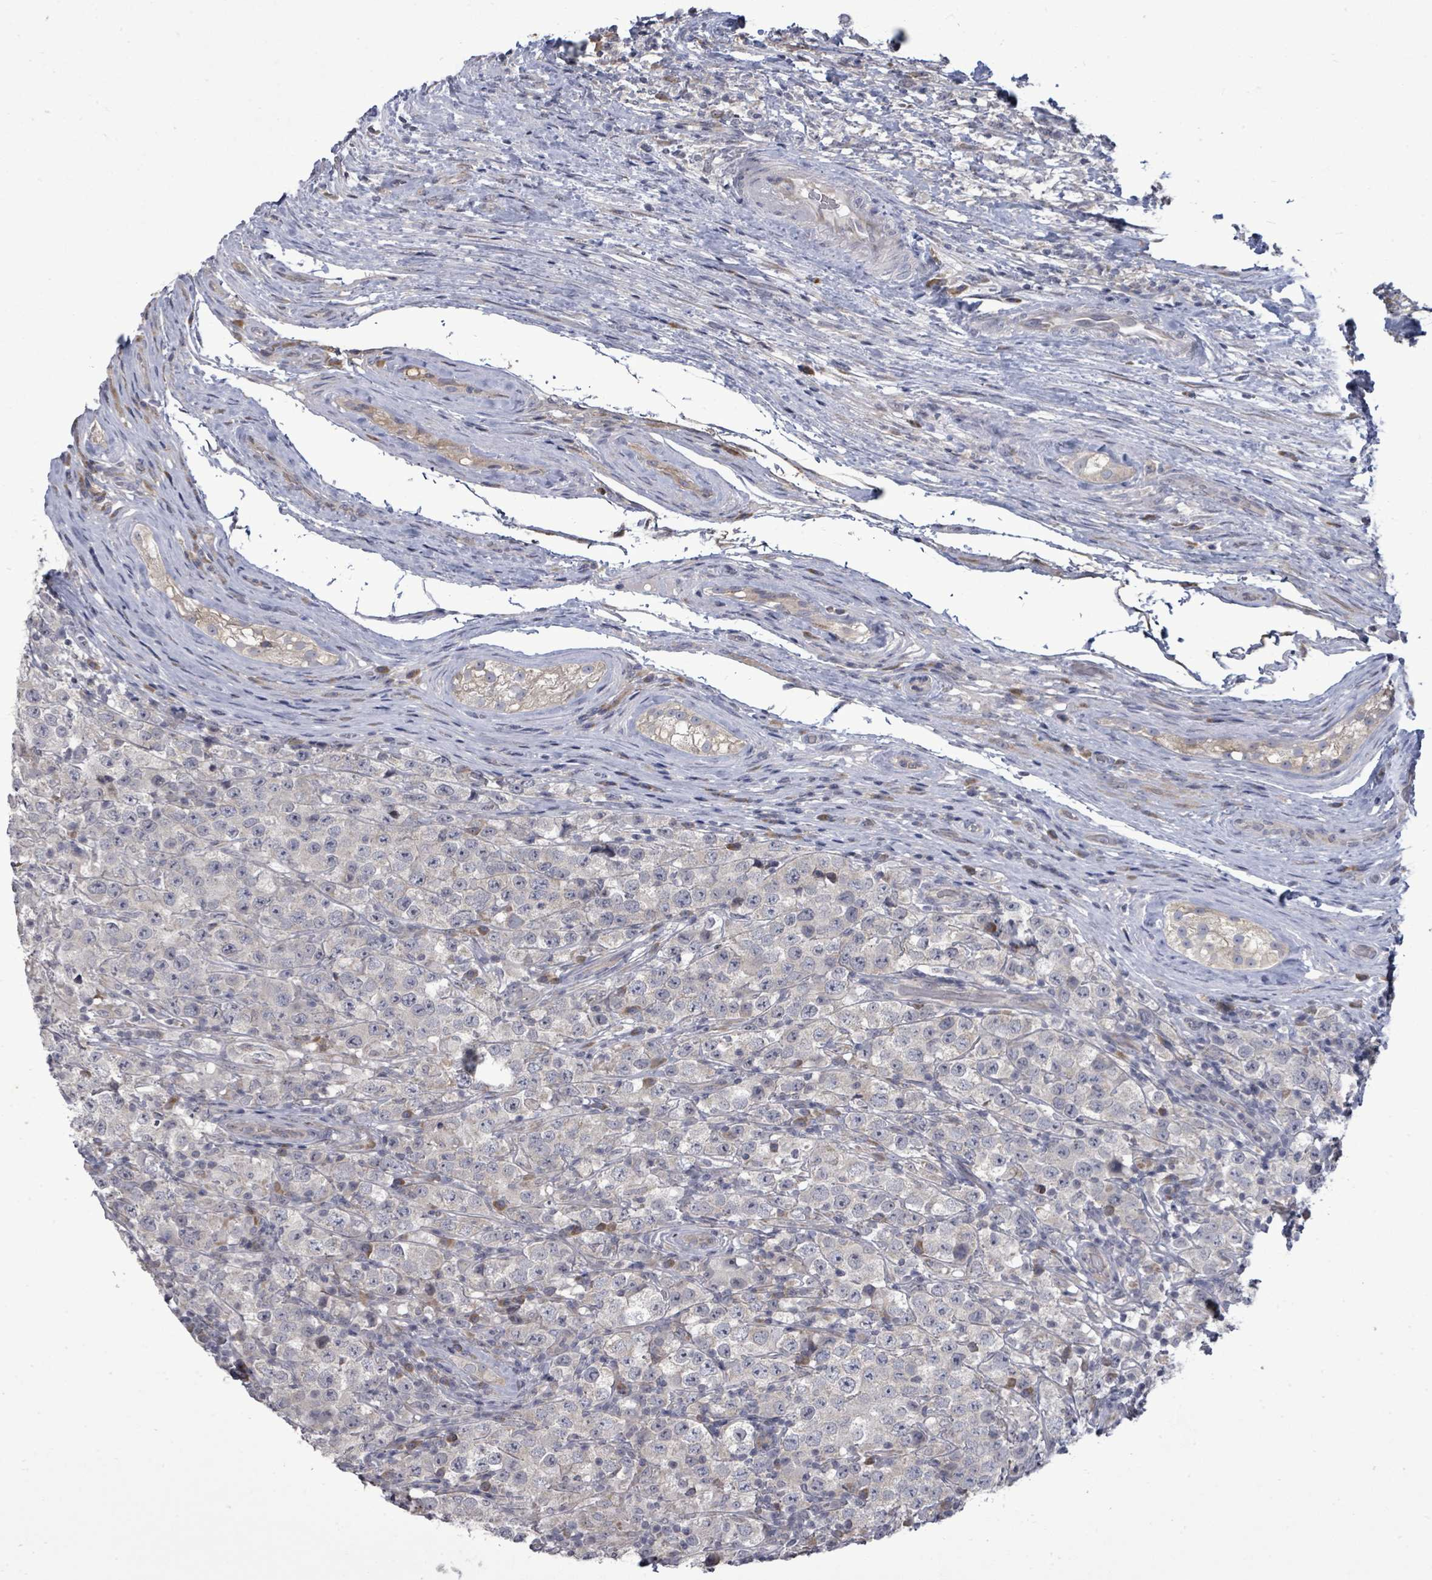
{"staining": {"intensity": "negative", "quantity": "none", "location": "none"}, "tissue": "testis cancer", "cell_type": "Tumor cells", "image_type": "cancer", "snomed": [{"axis": "morphology", "description": "Seminoma, NOS"}, {"axis": "morphology", "description": "Carcinoma, Embryonal, NOS"}, {"axis": "topography", "description": "Testis"}], "caption": "This is an IHC photomicrograph of testis embryonal carcinoma. There is no staining in tumor cells.", "gene": "POMGNT2", "patient": {"sex": "male", "age": 41}}